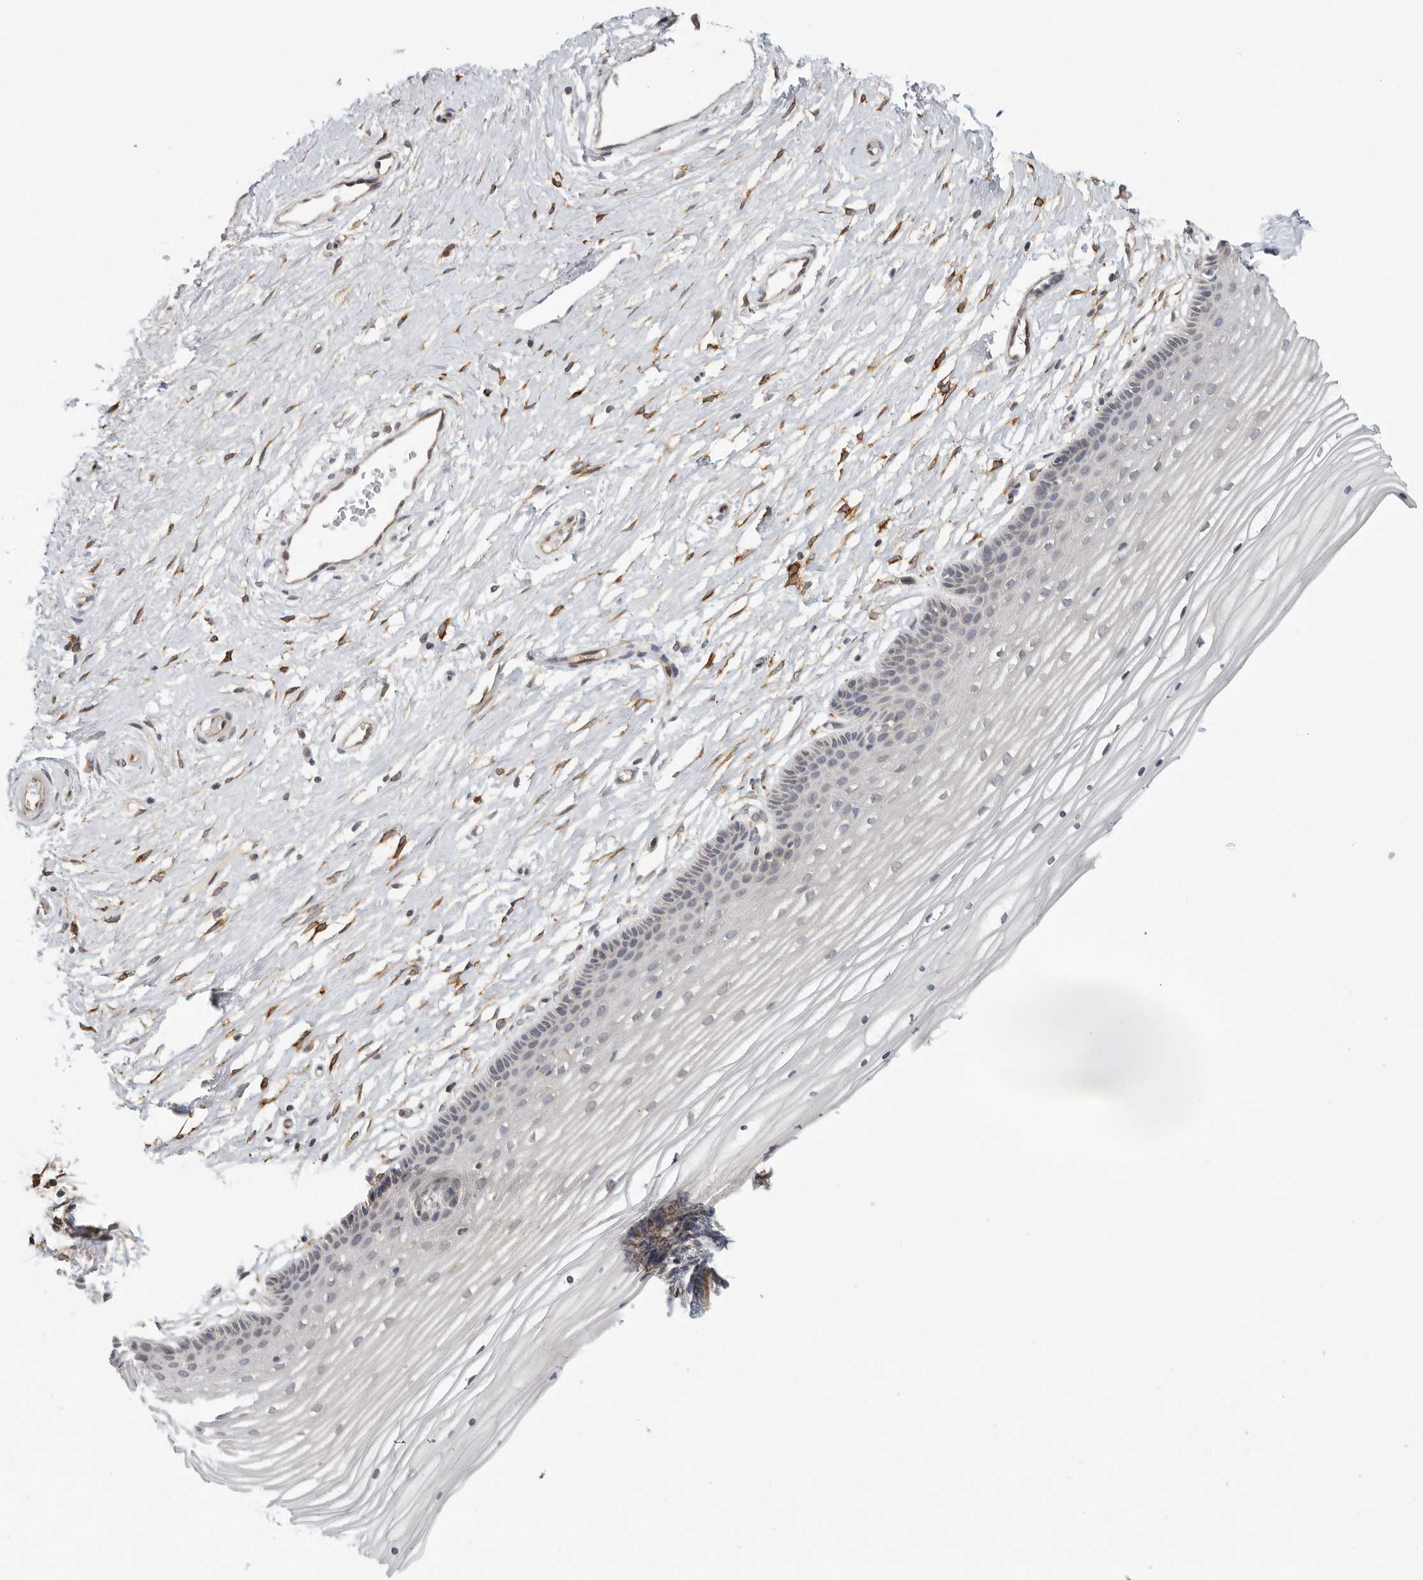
{"staining": {"intensity": "weak", "quantity": "25%-75%", "location": "cytoplasmic/membranous"}, "tissue": "vagina", "cell_type": "Squamous epithelial cells", "image_type": "normal", "snomed": [{"axis": "morphology", "description": "Normal tissue, NOS"}, {"axis": "topography", "description": "Vagina"}, {"axis": "topography", "description": "Cervix"}], "caption": "Approximately 25%-75% of squamous epithelial cells in normal vagina reveal weak cytoplasmic/membranous protein staining as visualized by brown immunohistochemical staining.", "gene": "BCAP29", "patient": {"sex": "female", "age": 40}}